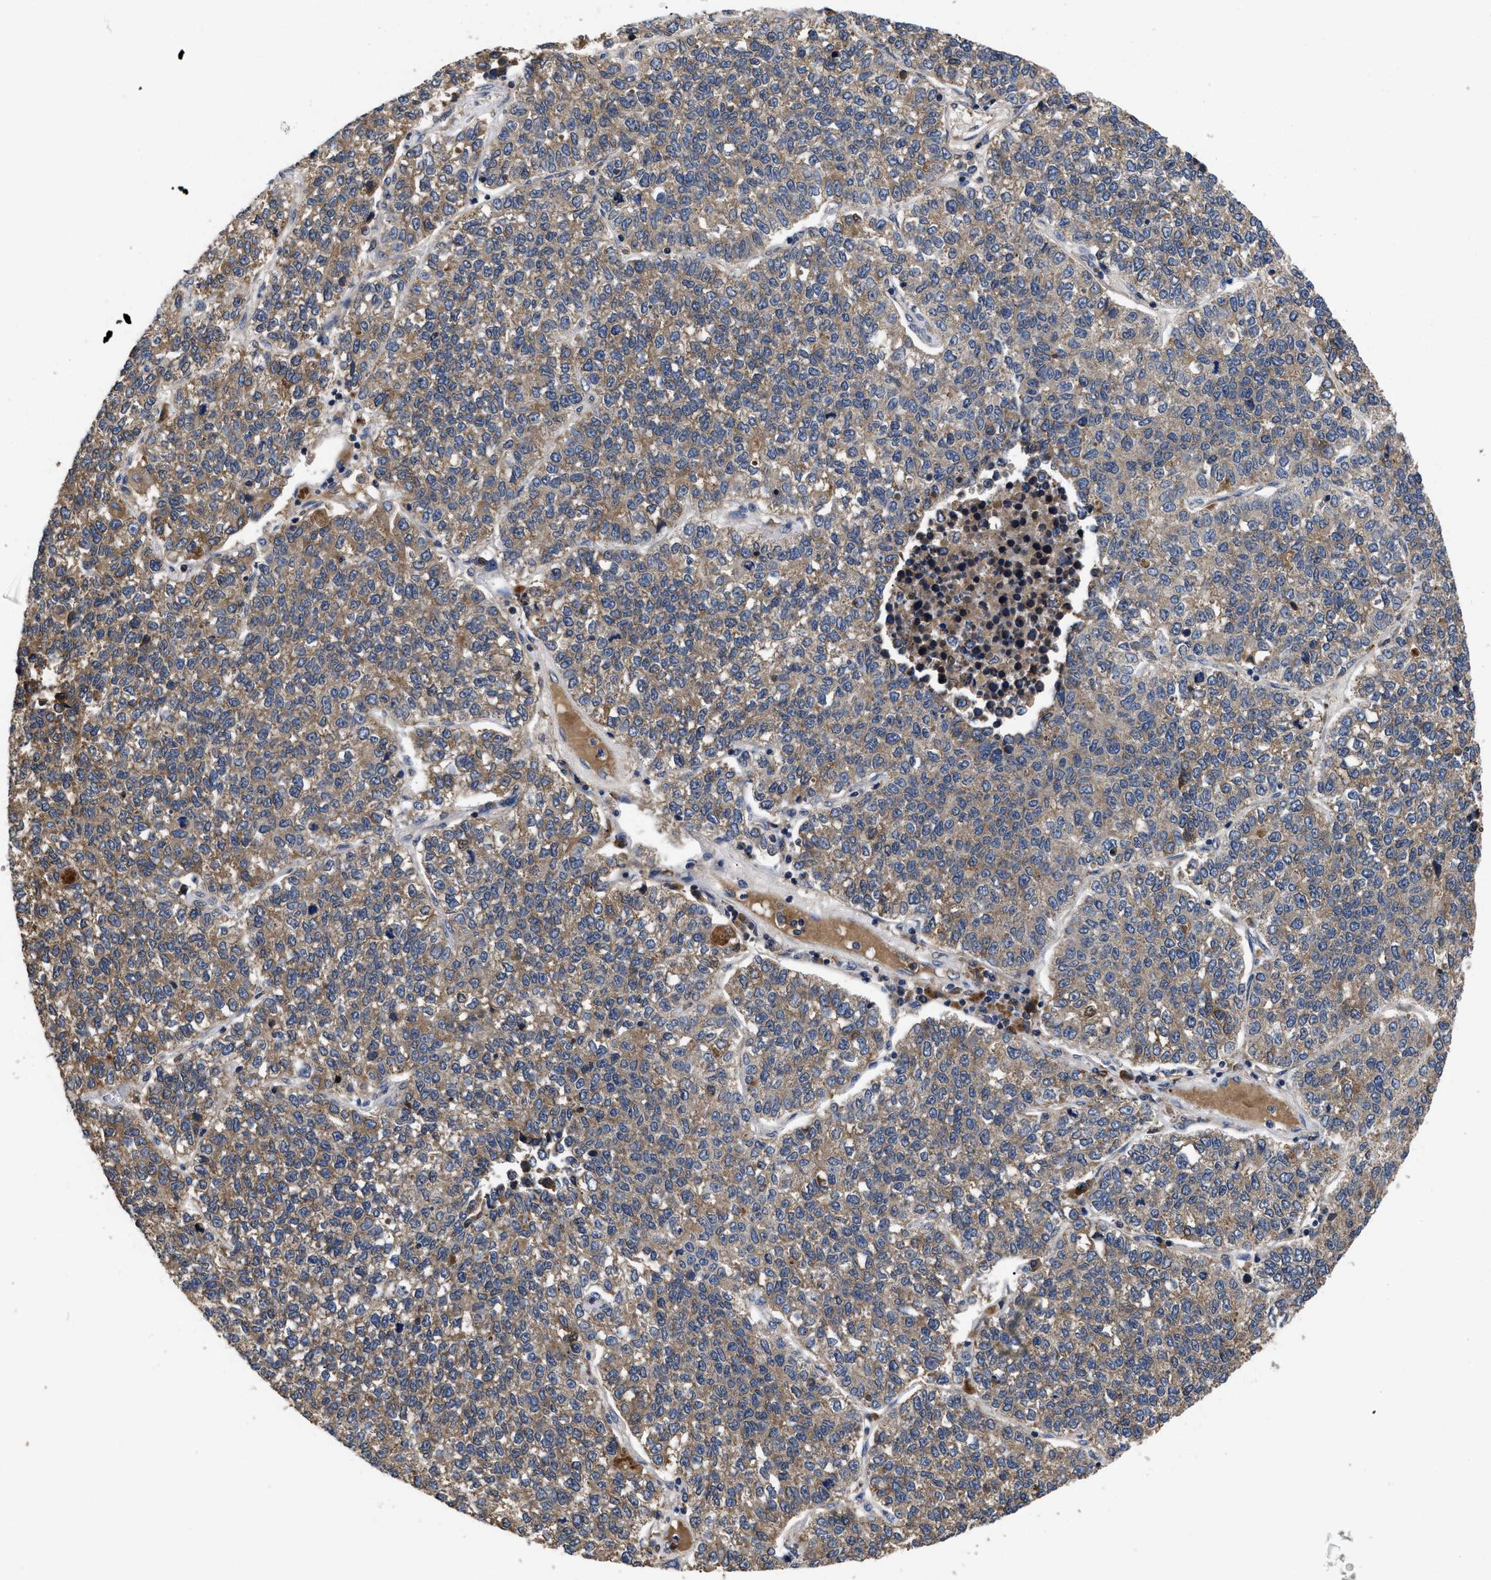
{"staining": {"intensity": "moderate", "quantity": ">75%", "location": "cytoplasmic/membranous"}, "tissue": "lung cancer", "cell_type": "Tumor cells", "image_type": "cancer", "snomed": [{"axis": "morphology", "description": "Adenocarcinoma, NOS"}, {"axis": "topography", "description": "Lung"}], "caption": "Tumor cells reveal medium levels of moderate cytoplasmic/membranous staining in about >75% of cells in lung cancer (adenocarcinoma).", "gene": "LRRC3", "patient": {"sex": "male", "age": 49}}